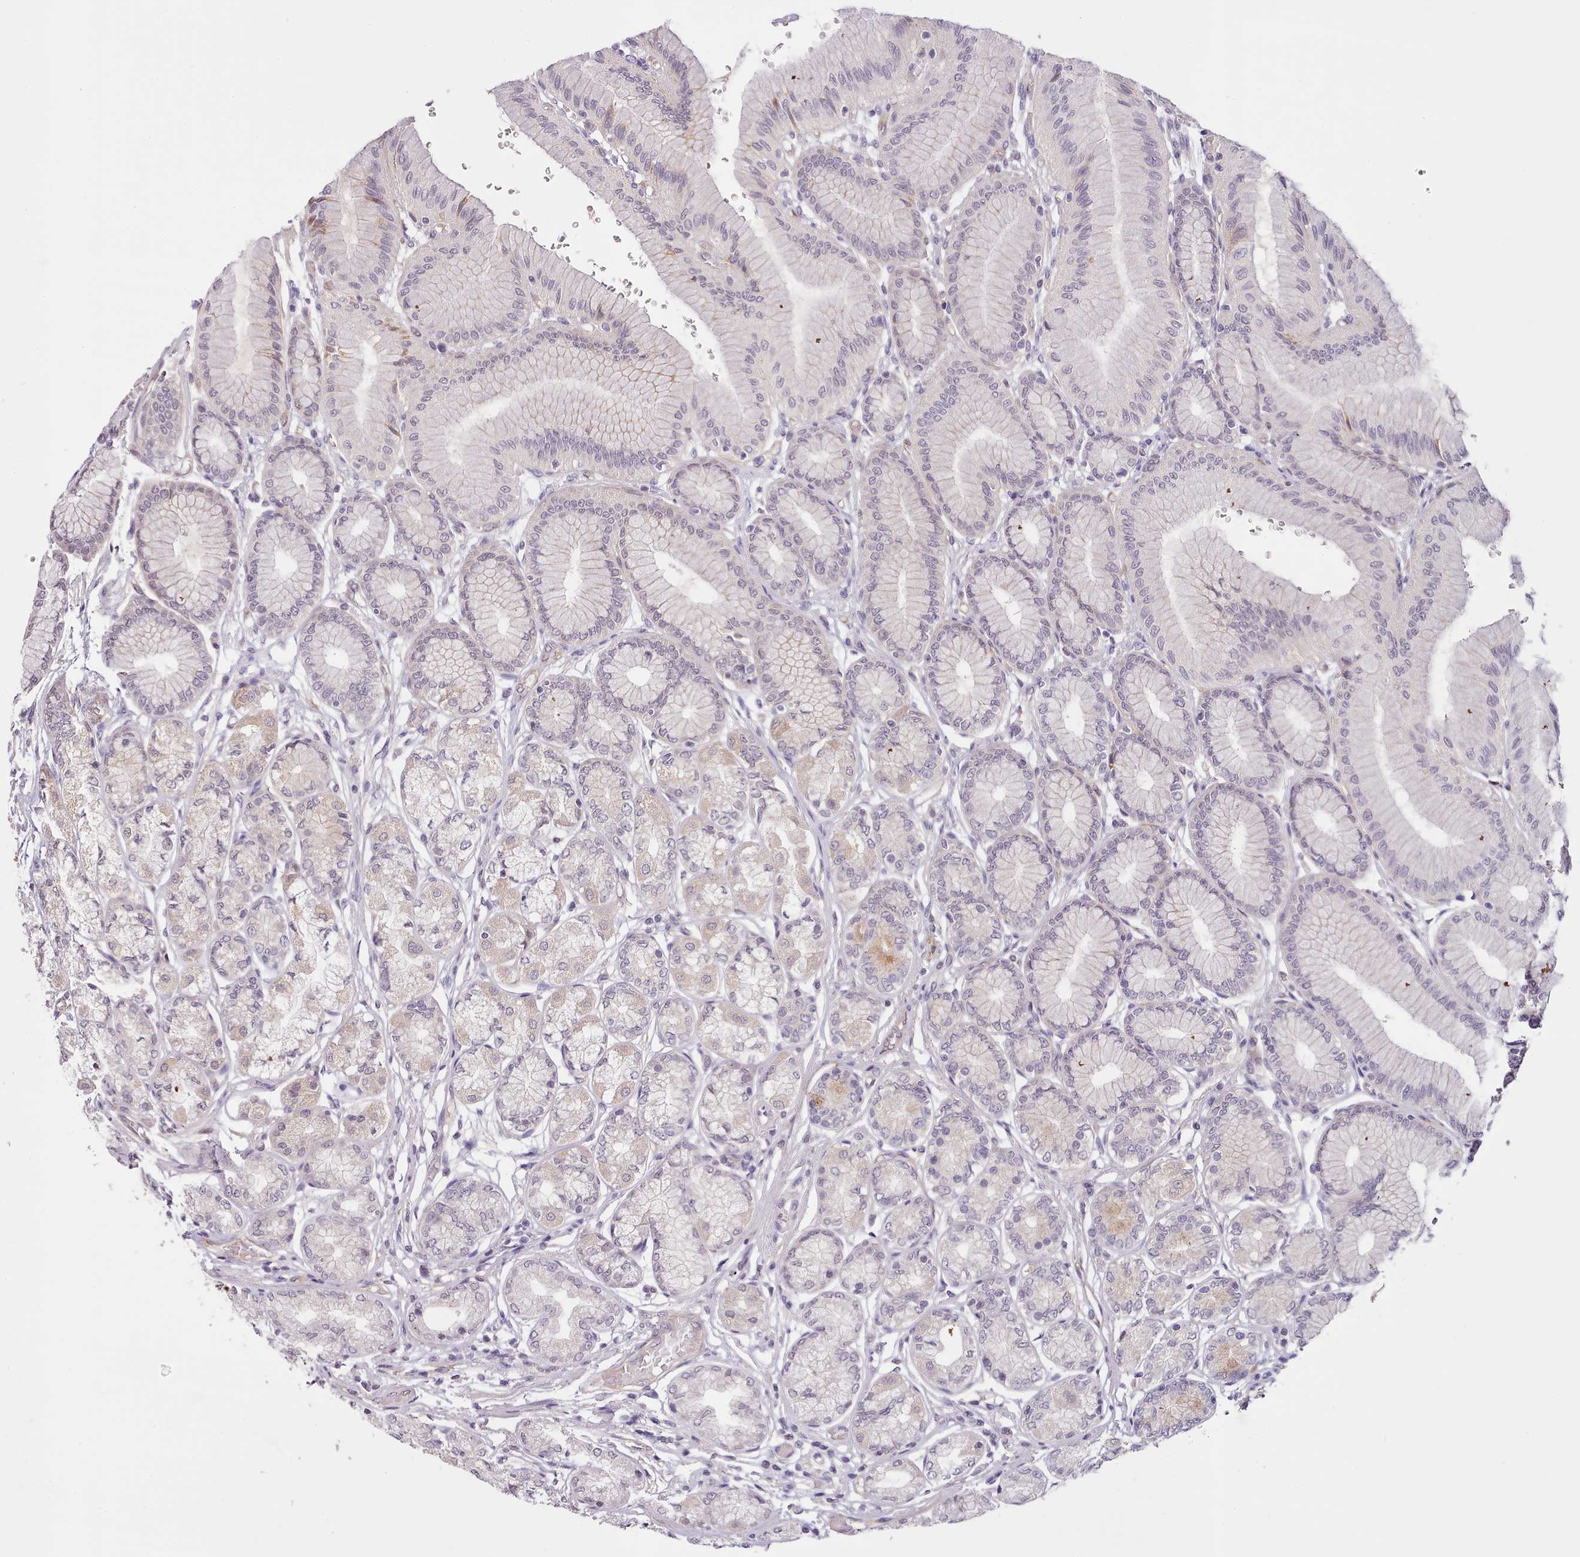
{"staining": {"intensity": "moderate", "quantity": "25%-75%", "location": "cytoplasmic/membranous"}, "tissue": "stomach", "cell_type": "Glandular cells", "image_type": "normal", "snomed": [{"axis": "morphology", "description": "Normal tissue, NOS"}, {"axis": "morphology", "description": "Adenocarcinoma, NOS"}, {"axis": "morphology", "description": "Adenocarcinoma, High grade"}, {"axis": "topography", "description": "Stomach, upper"}, {"axis": "topography", "description": "Stomach"}], "caption": "DAB immunohistochemical staining of unremarkable human stomach displays moderate cytoplasmic/membranous protein staining in about 25%-75% of glandular cells.", "gene": "ZNF658", "patient": {"sex": "female", "age": 65}}